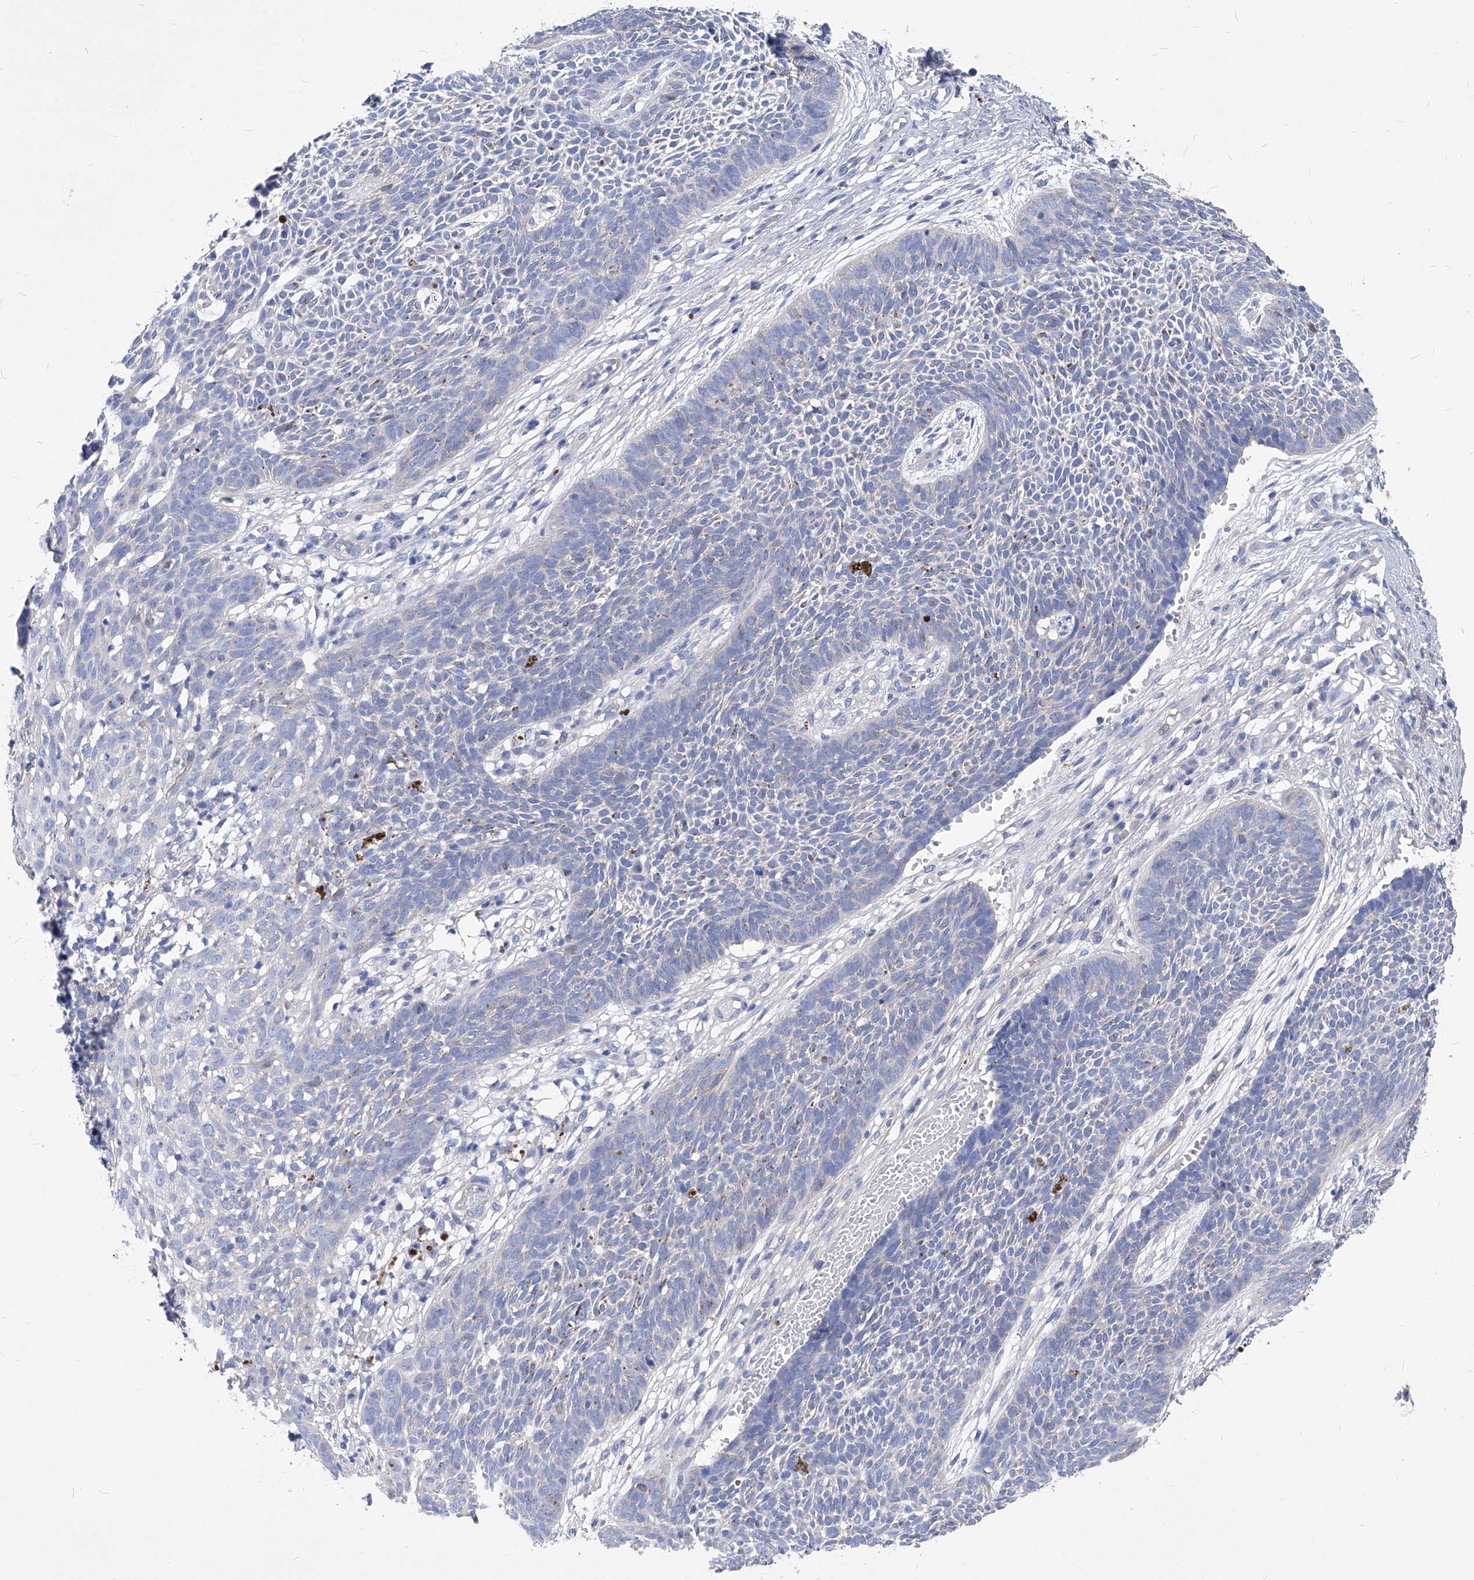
{"staining": {"intensity": "negative", "quantity": "none", "location": "none"}, "tissue": "skin cancer", "cell_type": "Tumor cells", "image_type": "cancer", "snomed": [{"axis": "morphology", "description": "Basal cell carcinoma"}, {"axis": "topography", "description": "Skin"}], "caption": "Immunohistochemistry micrograph of skin cancer stained for a protein (brown), which shows no staining in tumor cells.", "gene": "XPNPEP1", "patient": {"sex": "female", "age": 84}}